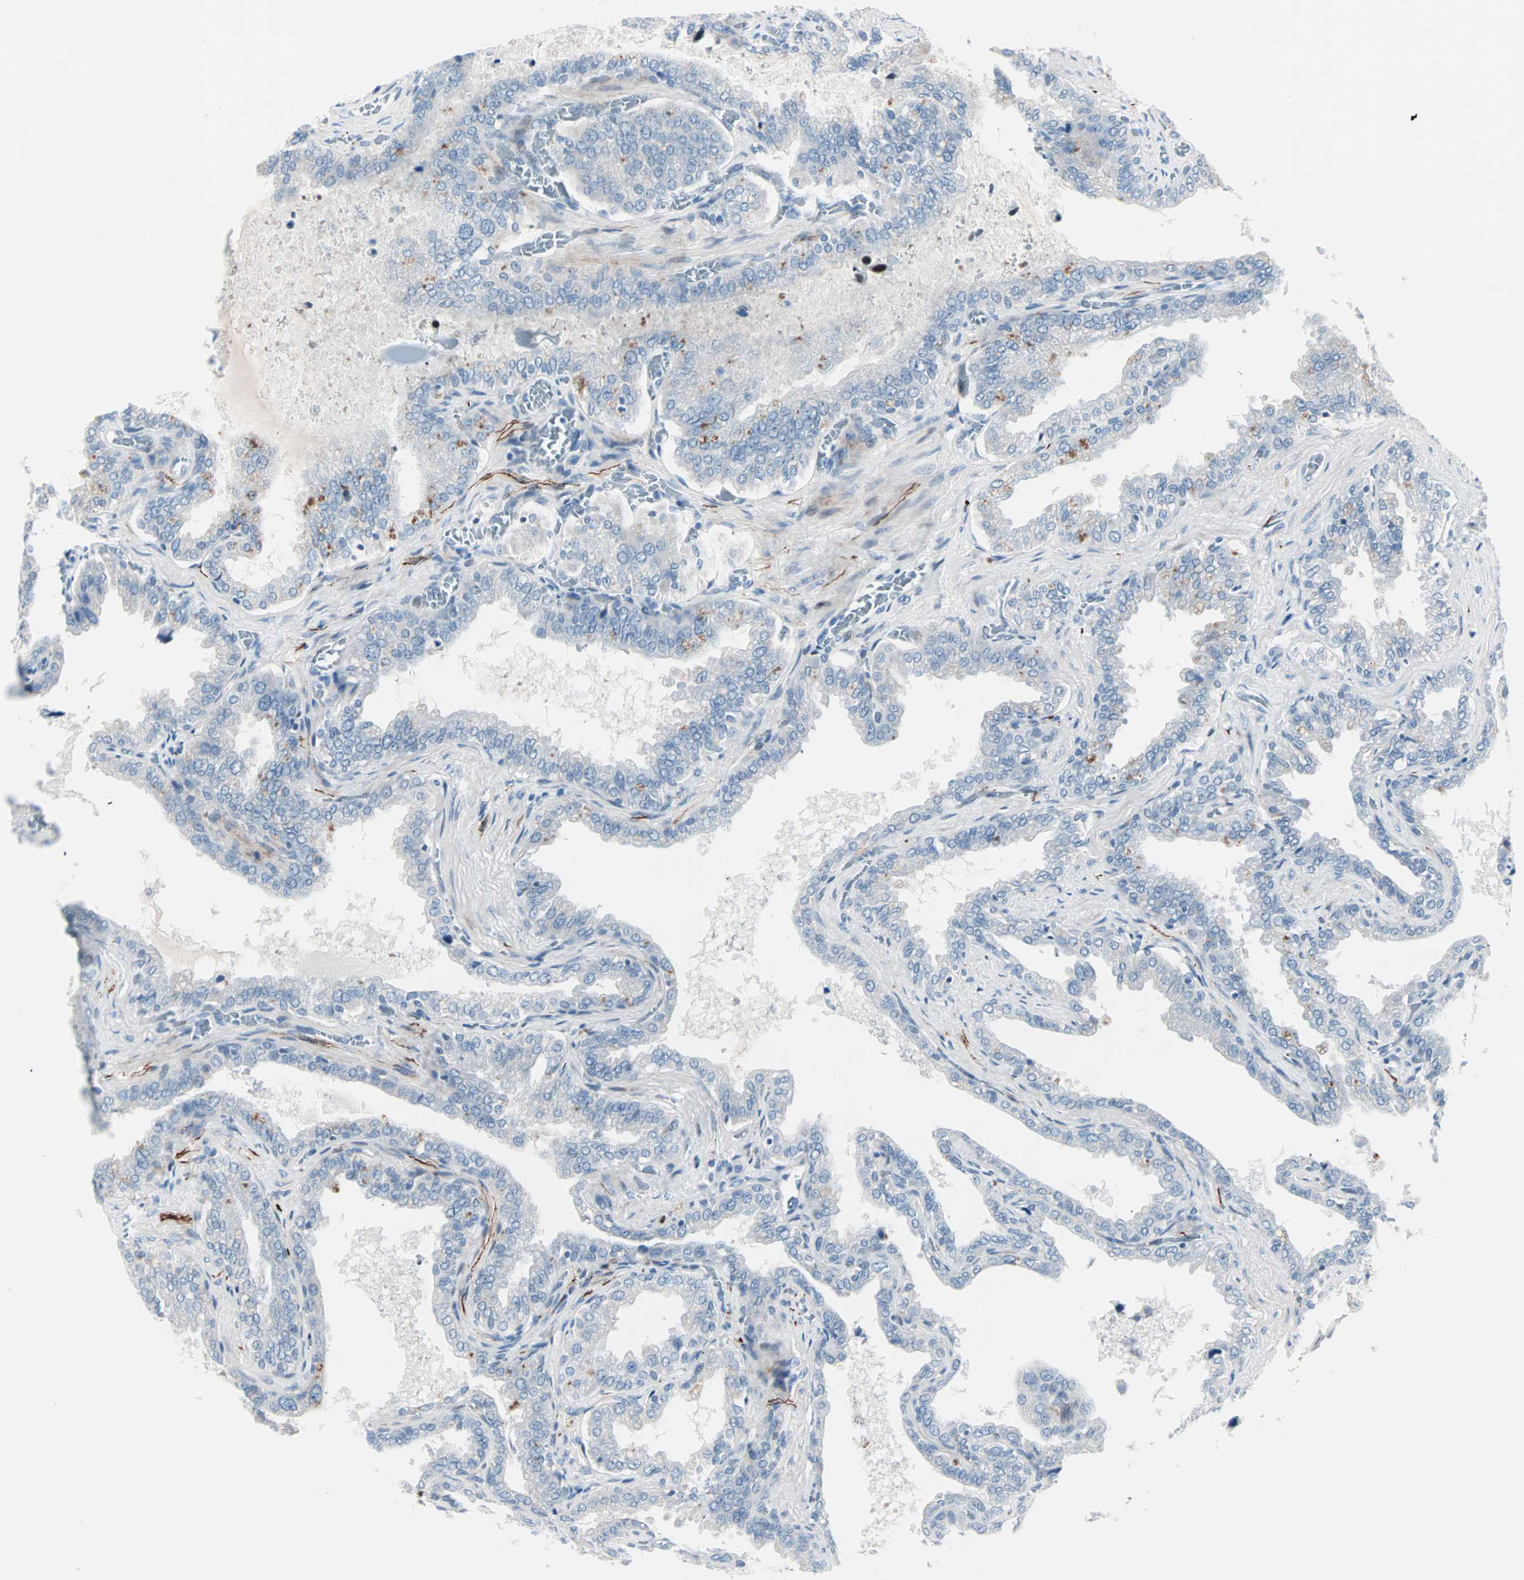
{"staining": {"intensity": "negative", "quantity": "none", "location": "none"}, "tissue": "seminal vesicle", "cell_type": "Glandular cells", "image_type": "normal", "snomed": [{"axis": "morphology", "description": "Normal tissue, NOS"}, {"axis": "topography", "description": "Seminal veicle"}], "caption": "This is an IHC micrograph of normal human seminal vesicle. There is no positivity in glandular cells.", "gene": "NEFH", "patient": {"sex": "male", "age": 46}}